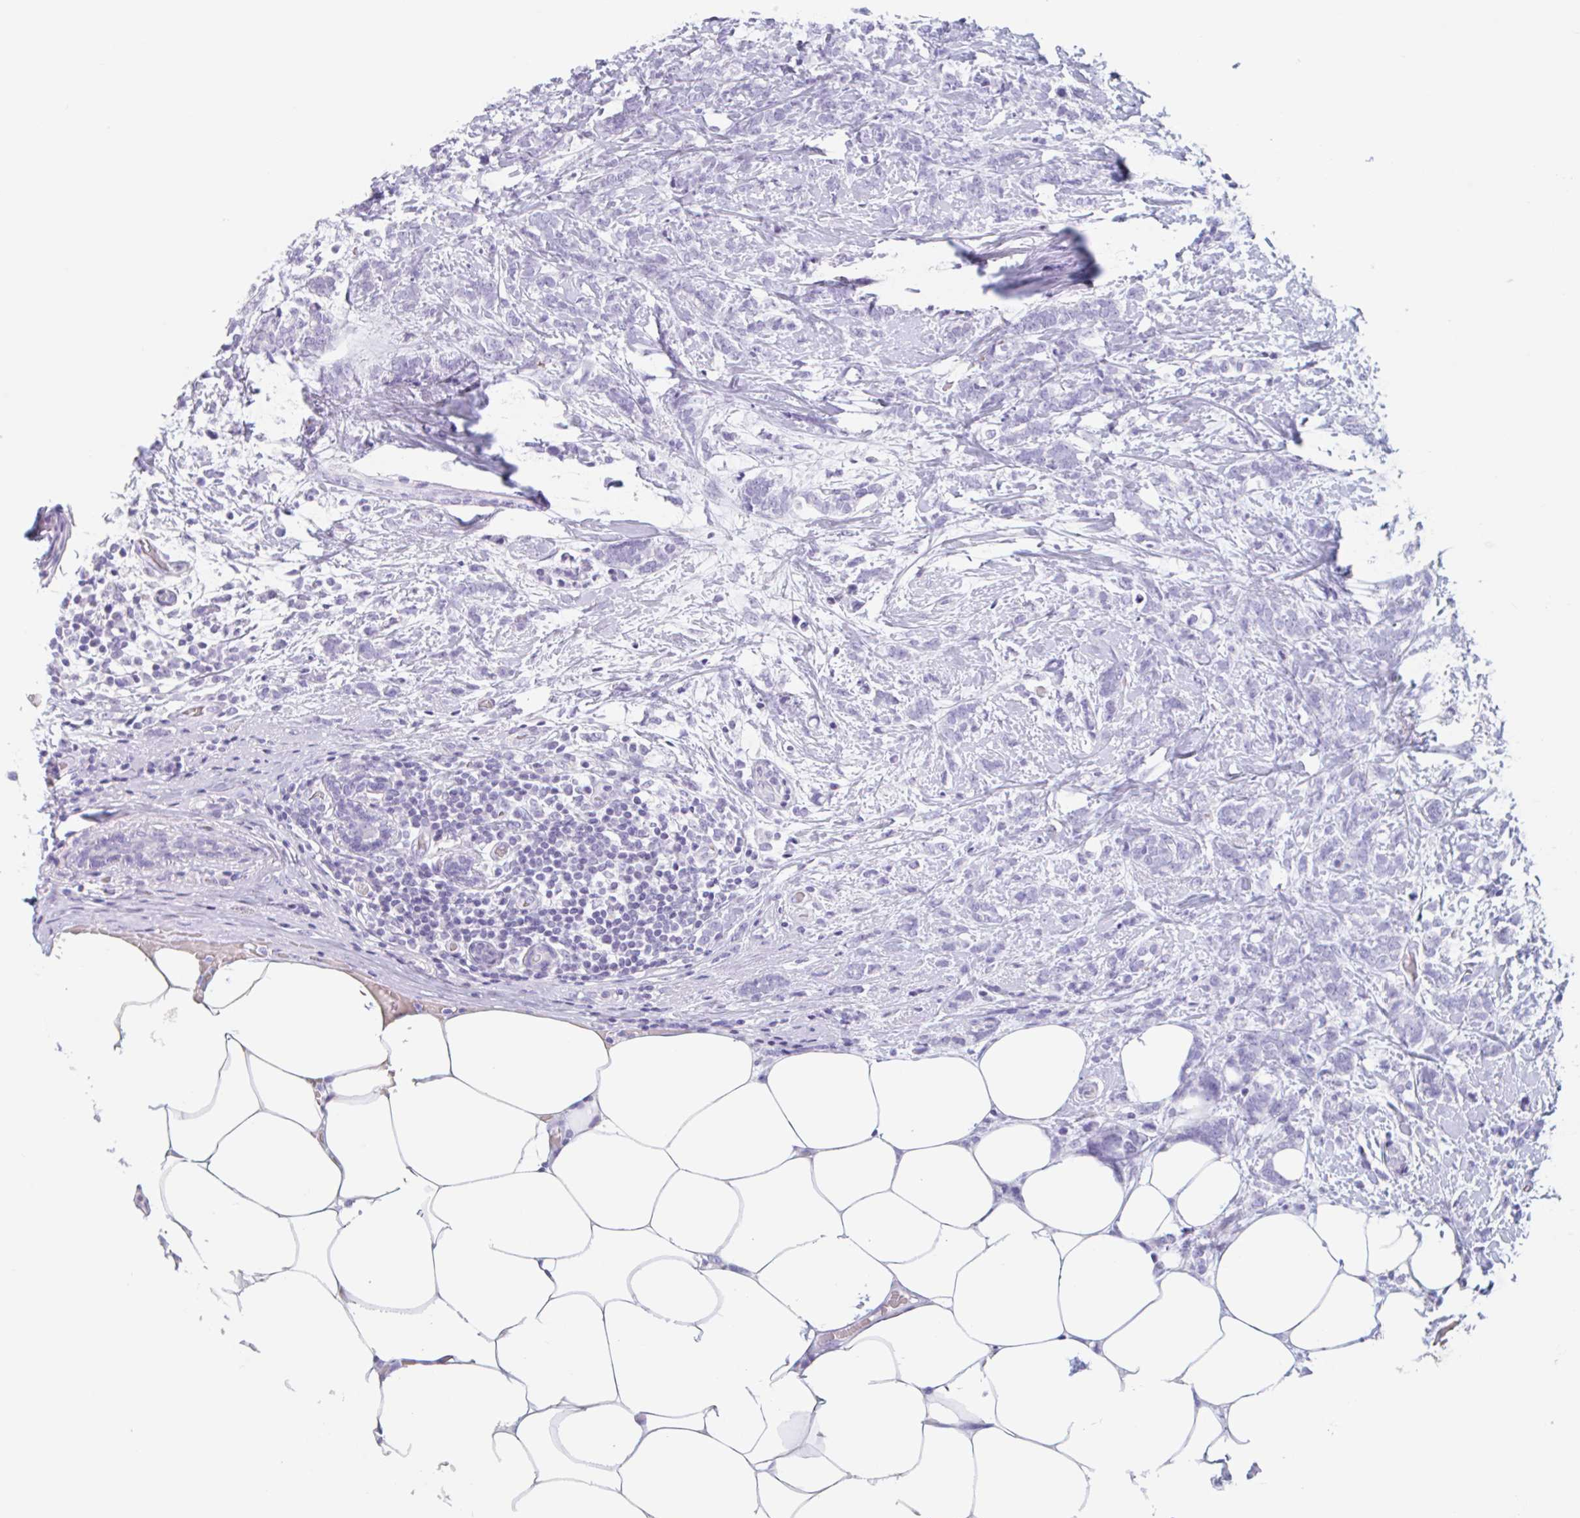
{"staining": {"intensity": "negative", "quantity": "none", "location": "none"}, "tissue": "breast cancer", "cell_type": "Tumor cells", "image_type": "cancer", "snomed": [{"axis": "morphology", "description": "Lobular carcinoma"}, {"axis": "topography", "description": "Breast"}], "caption": "The photomicrograph demonstrates no staining of tumor cells in breast lobular carcinoma.", "gene": "EMC4", "patient": {"sex": "female", "age": 58}}